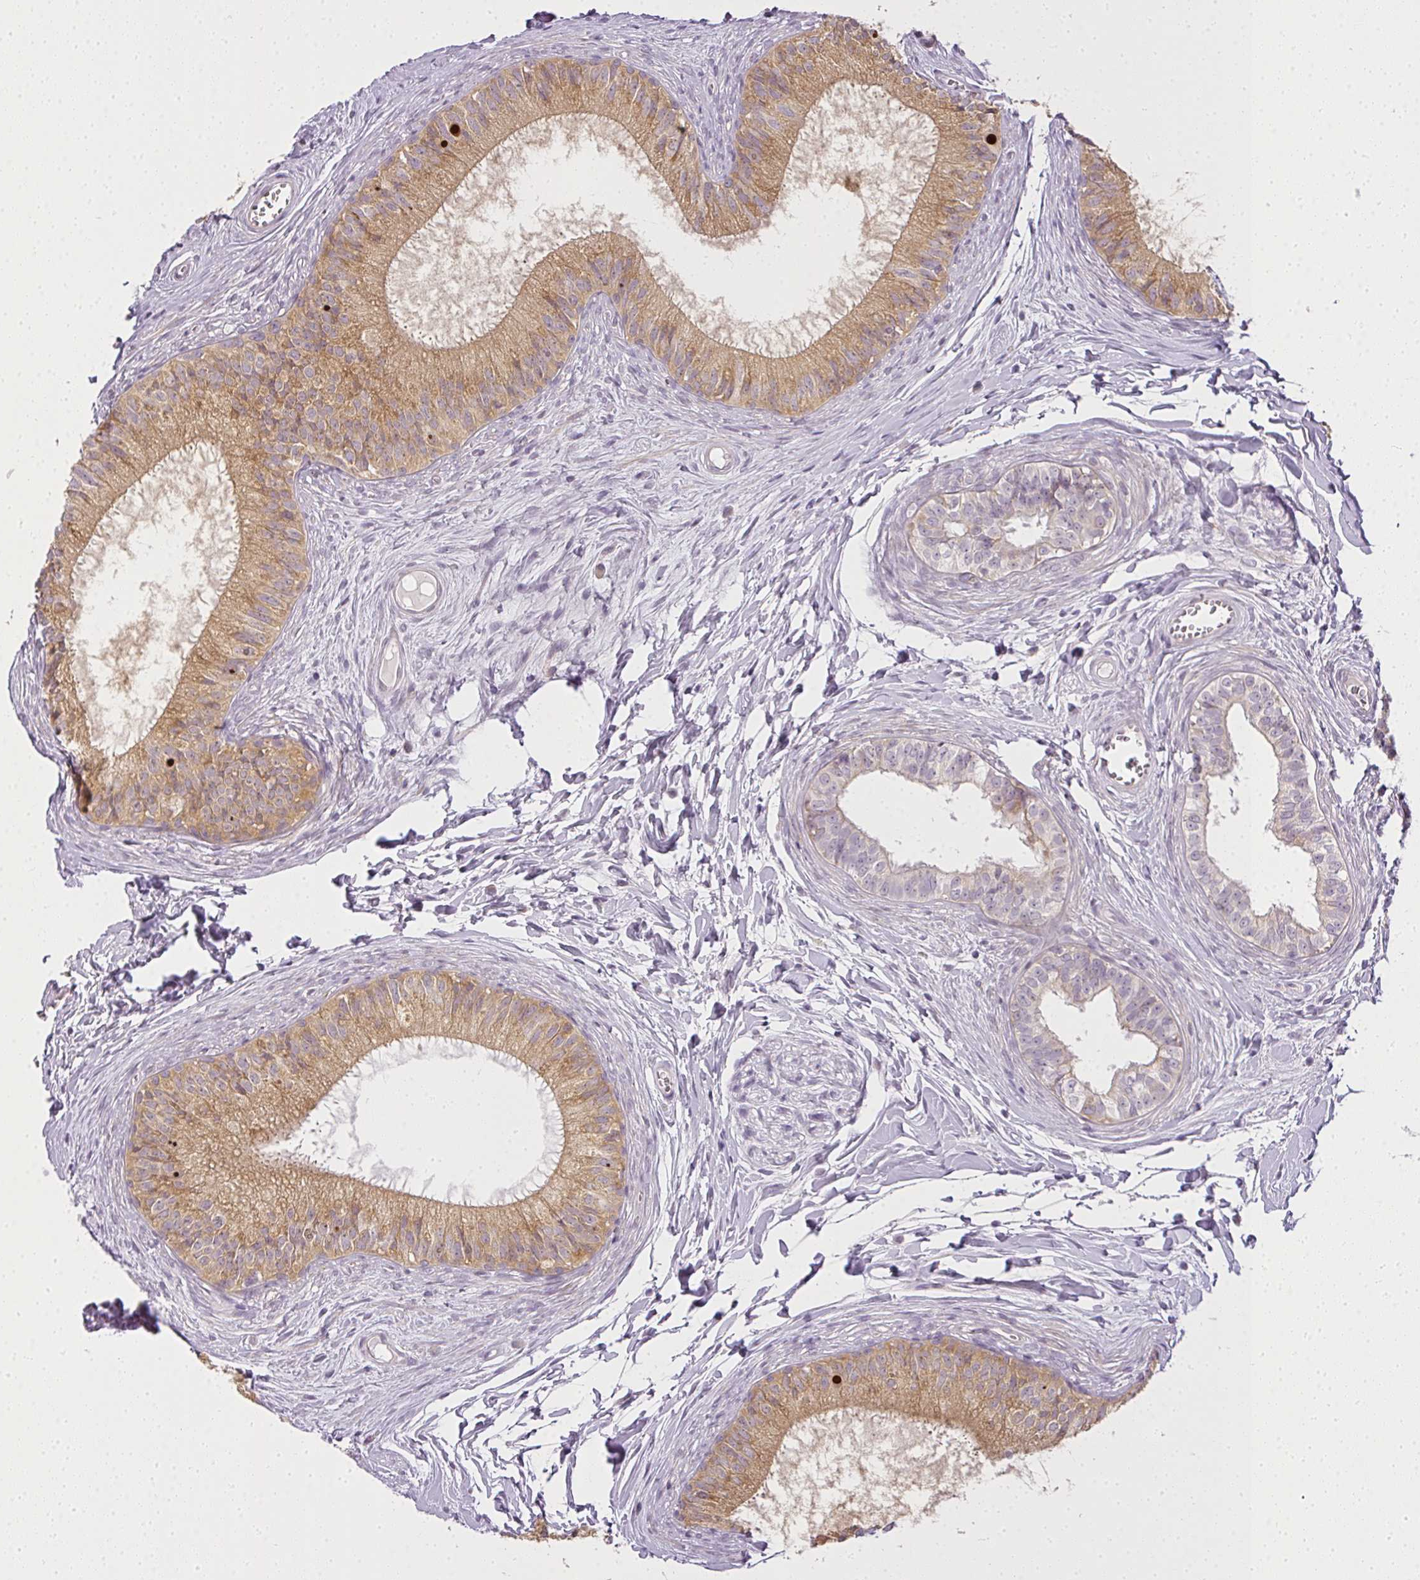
{"staining": {"intensity": "moderate", "quantity": ">75%", "location": "cytoplasmic/membranous"}, "tissue": "epididymis", "cell_type": "Glandular cells", "image_type": "normal", "snomed": [{"axis": "morphology", "description": "Normal tissue, NOS"}, {"axis": "topography", "description": "Epididymis"}], "caption": "A micrograph of human epididymis stained for a protein exhibits moderate cytoplasmic/membranous brown staining in glandular cells.", "gene": "MED19", "patient": {"sex": "male", "age": 25}}